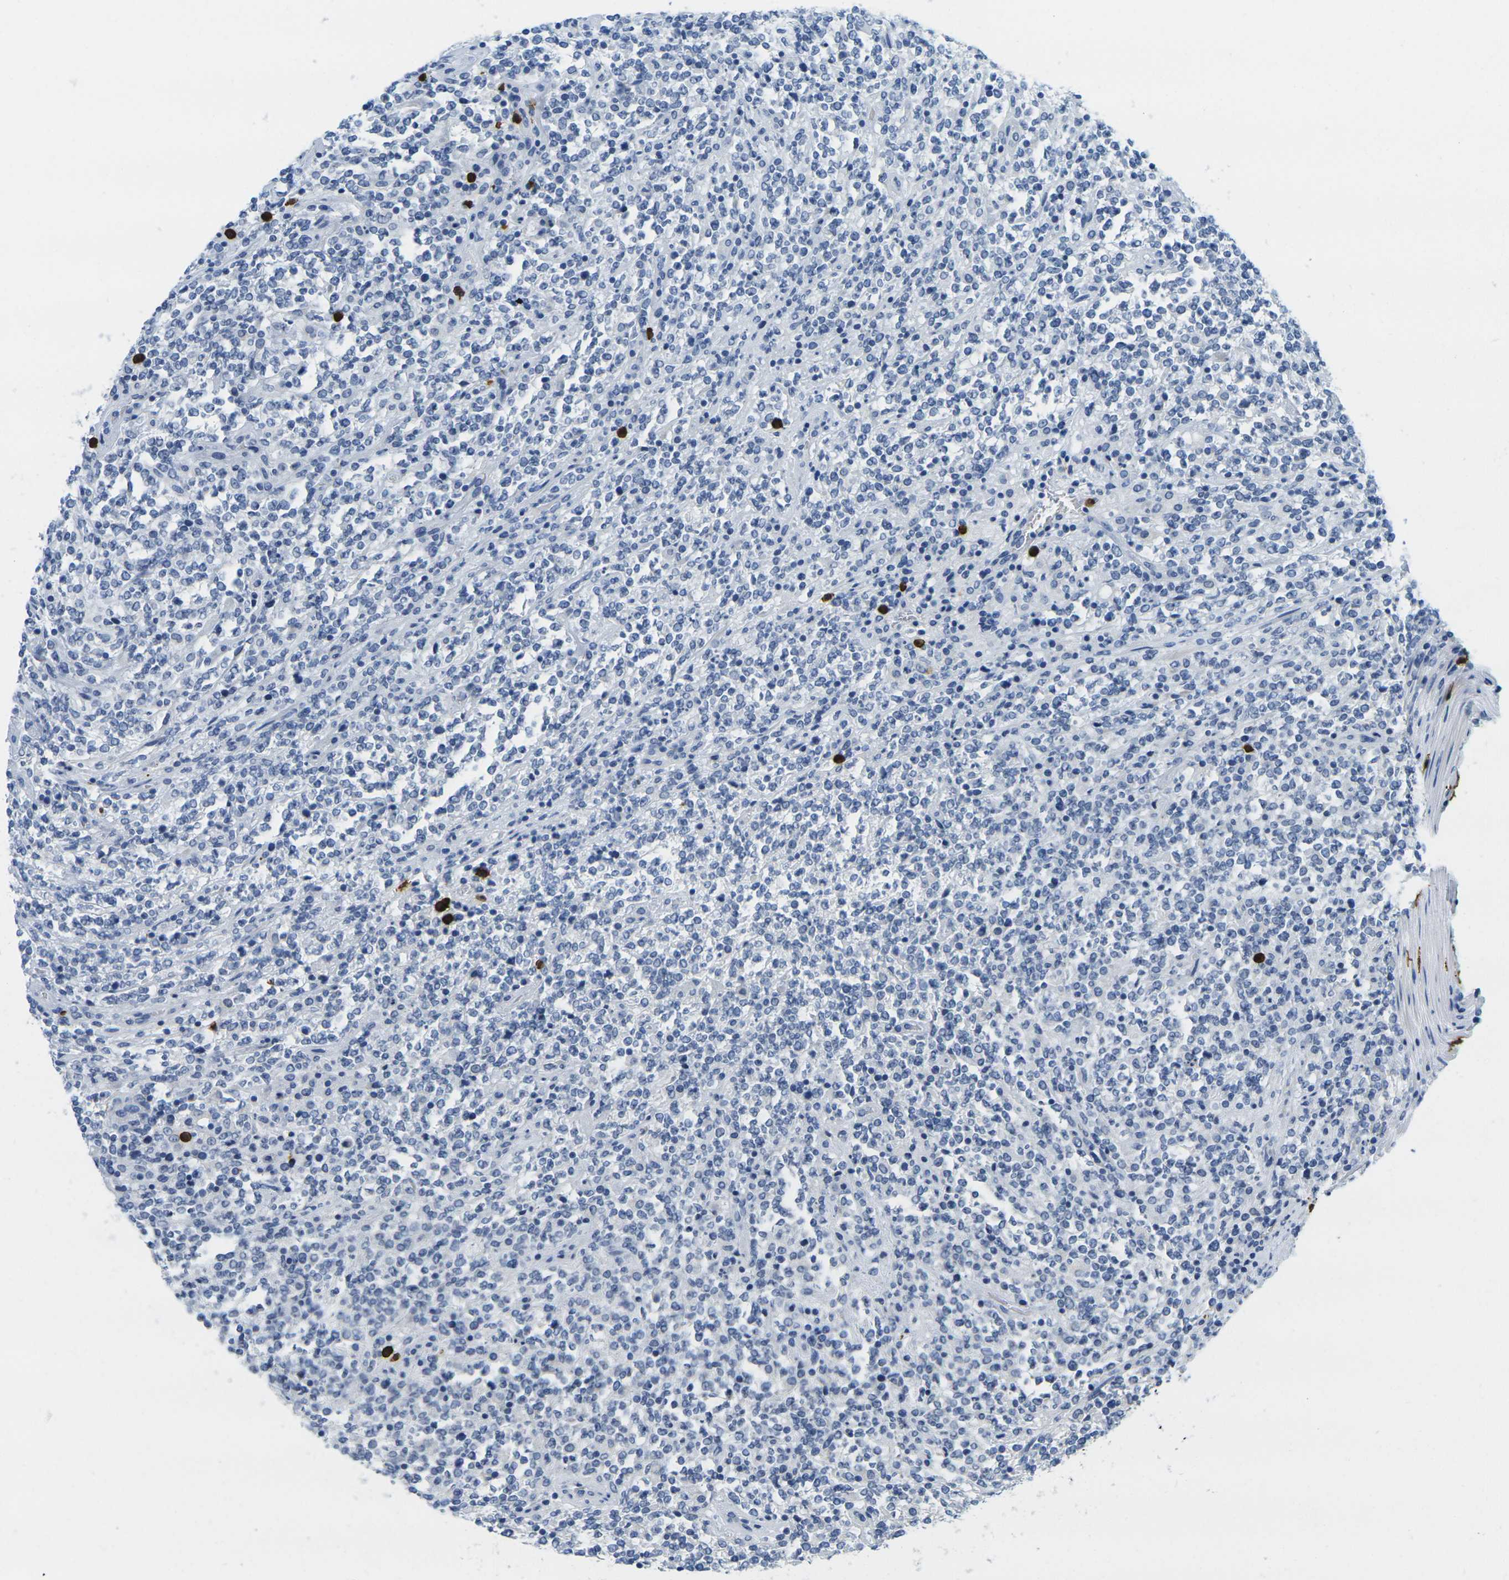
{"staining": {"intensity": "negative", "quantity": "none", "location": "none"}, "tissue": "lymphoma", "cell_type": "Tumor cells", "image_type": "cancer", "snomed": [{"axis": "morphology", "description": "Malignant lymphoma, non-Hodgkin's type, High grade"}, {"axis": "topography", "description": "Soft tissue"}], "caption": "There is no significant staining in tumor cells of malignant lymphoma, non-Hodgkin's type (high-grade).", "gene": "GPR15", "patient": {"sex": "male", "age": 18}}